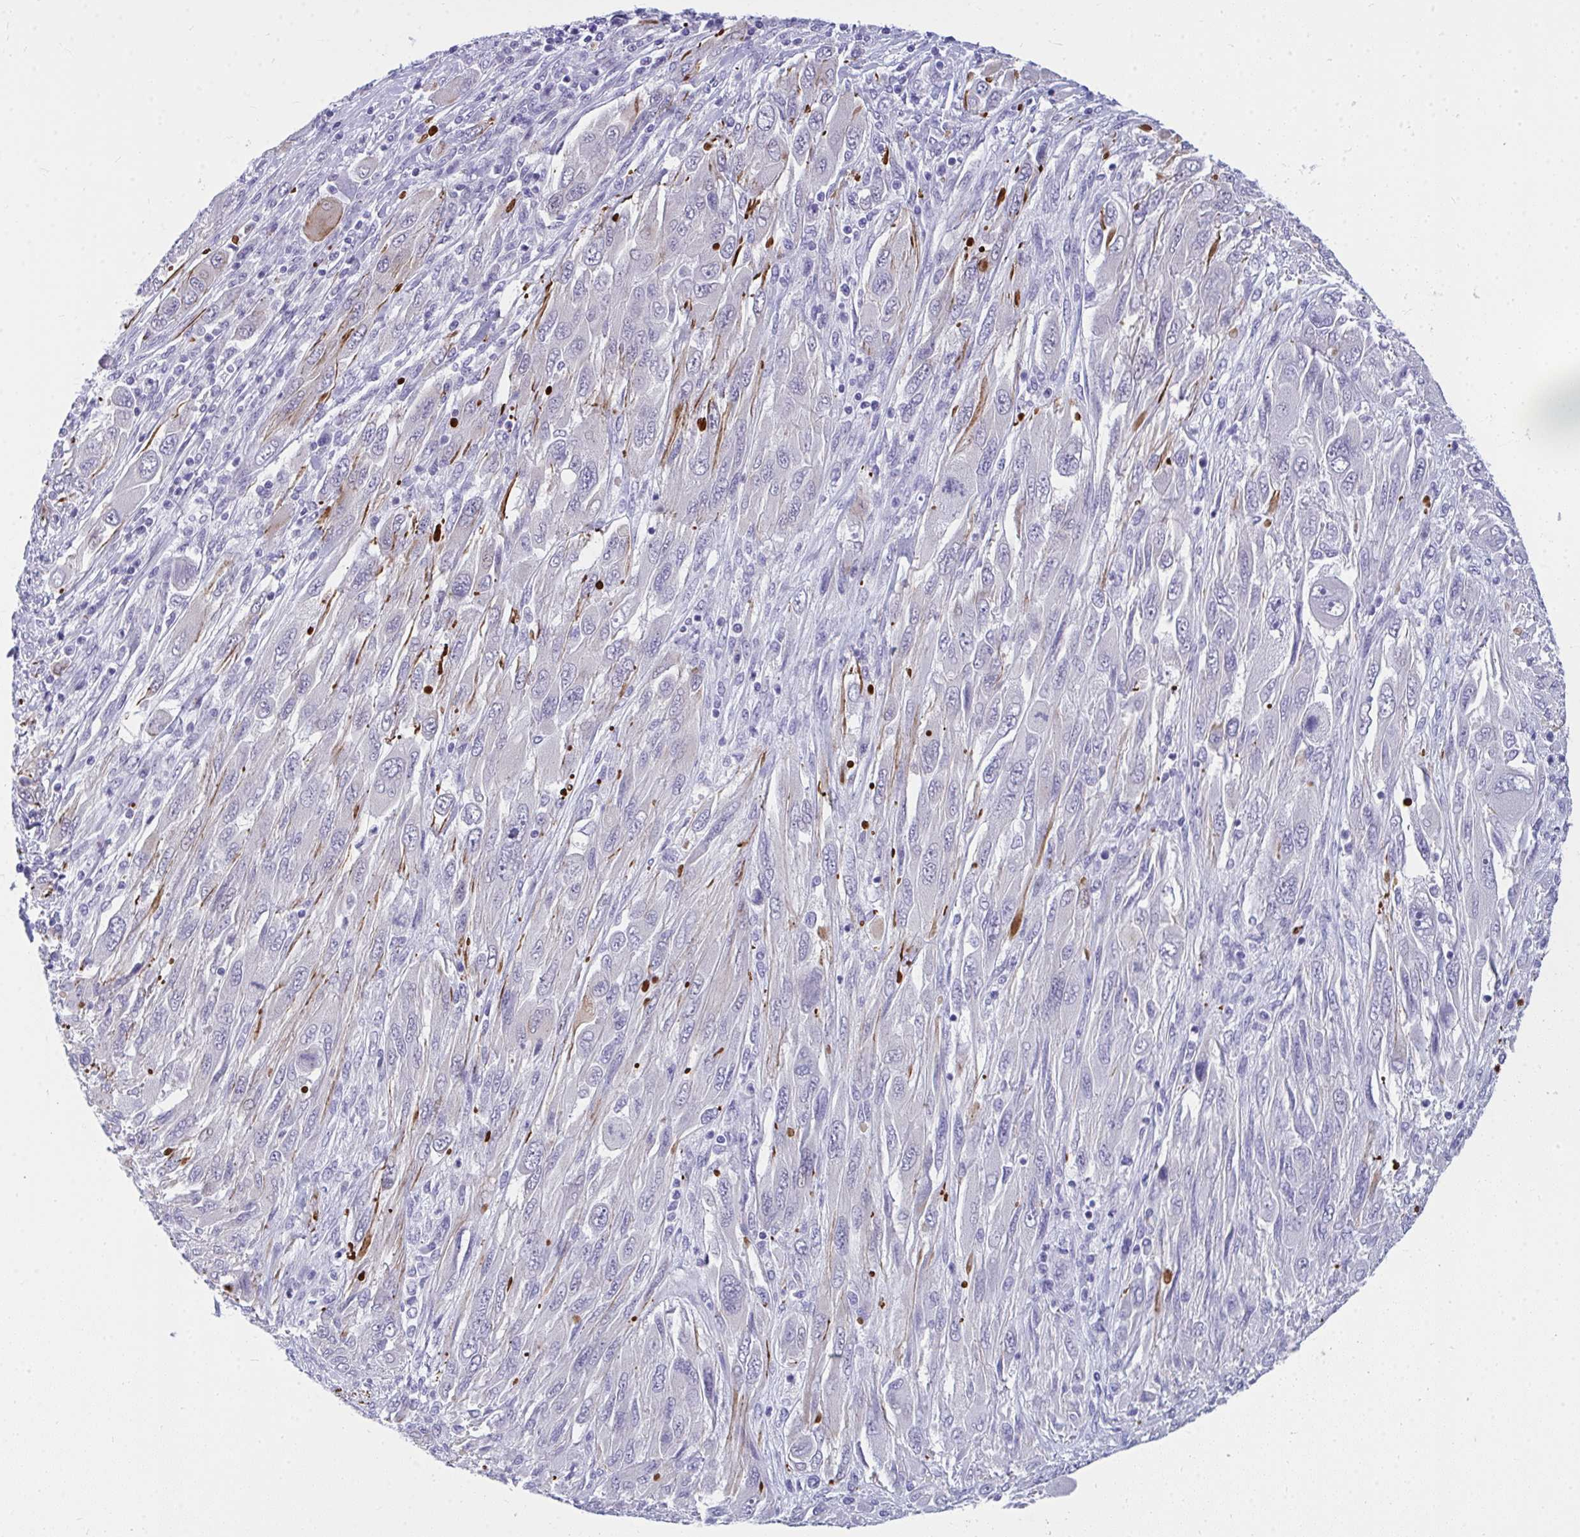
{"staining": {"intensity": "negative", "quantity": "none", "location": "none"}, "tissue": "melanoma", "cell_type": "Tumor cells", "image_type": "cancer", "snomed": [{"axis": "morphology", "description": "Malignant melanoma, NOS"}, {"axis": "topography", "description": "Skin"}], "caption": "Melanoma was stained to show a protein in brown. There is no significant expression in tumor cells.", "gene": "TSBP1", "patient": {"sex": "female", "age": 91}}